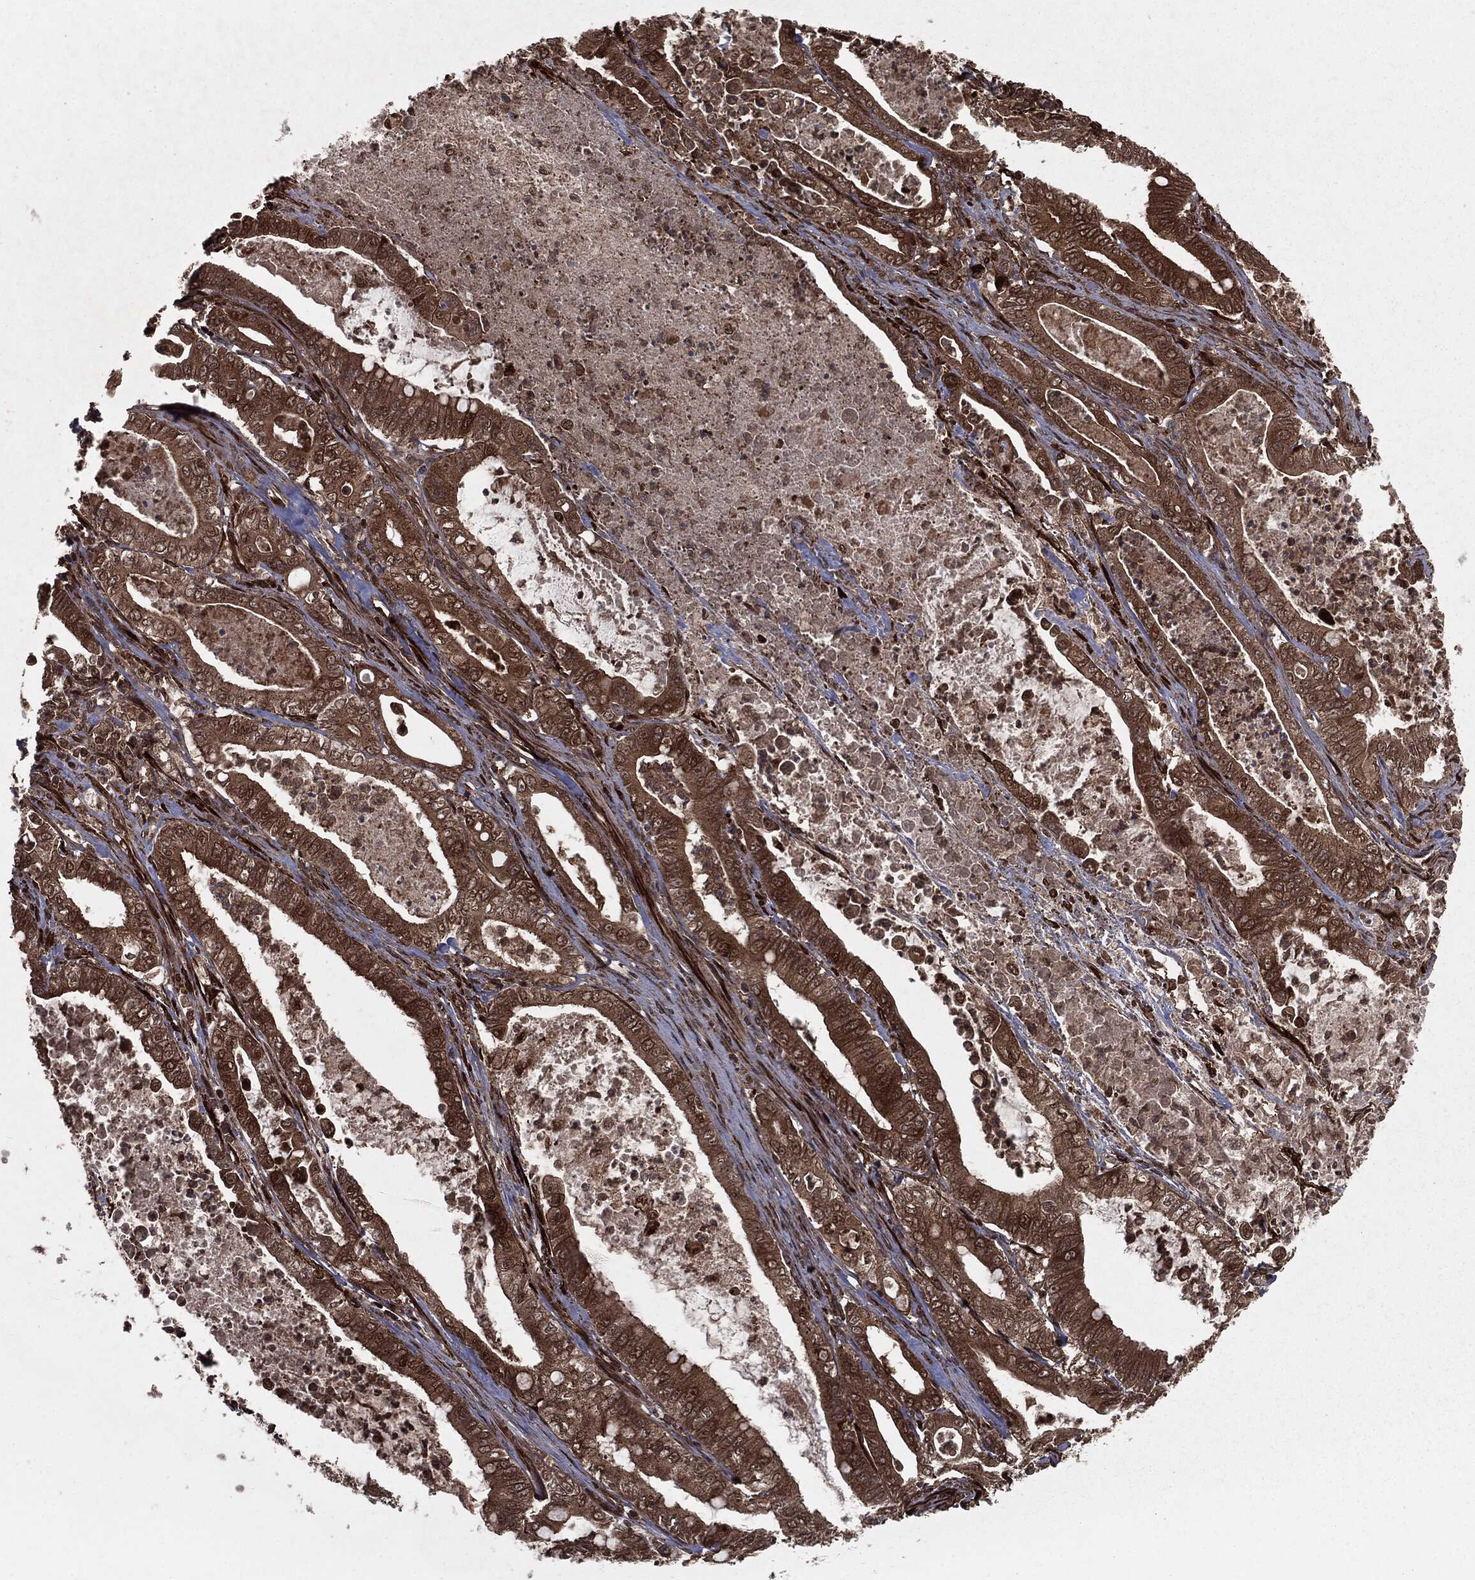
{"staining": {"intensity": "moderate", "quantity": ">75%", "location": "cytoplasmic/membranous,nuclear"}, "tissue": "pancreatic cancer", "cell_type": "Tumor cells", "image_type": "cancer", "snomed": [{"axis": "morphology", "description": "Adenocarcinoma, NOS"}, {"axis": "topography", "description": "Pancreas"}], "caption": "Immunohistochemistry of human pancreatic cancer shows medium levels of moderate cytoplasmic/membranous and nuclear positivity in about >75% of tumor cells. Immunohistochemistry stains the protein of interest in brown and the nuclei are stained blue.", "gene": "RANBP9", "patient": {"sex": "male", "age": 71}}